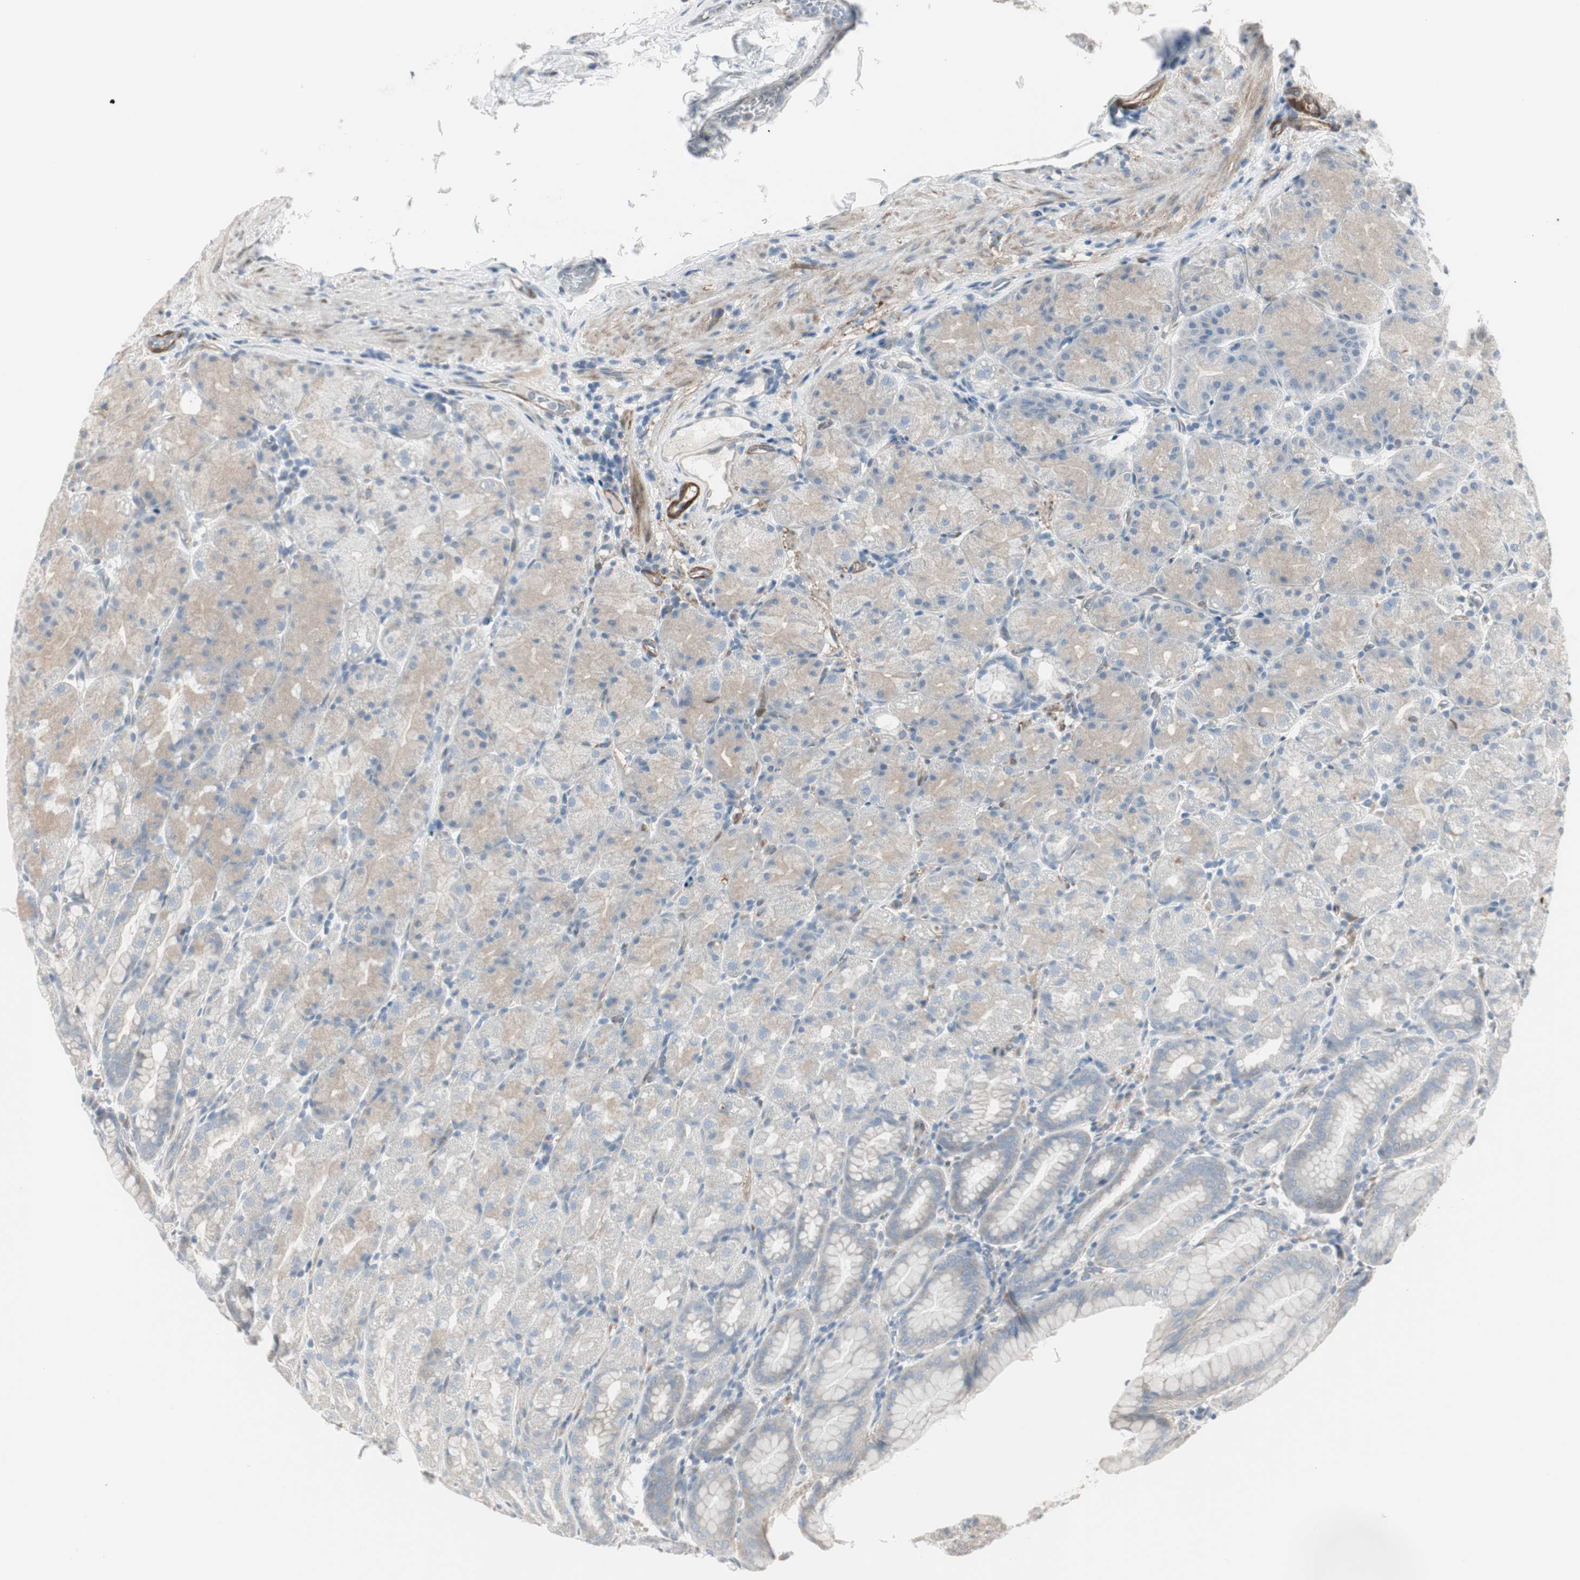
{"staining": {"intensity": "weak", "quantity": "<25%", "location": "cytoplasmic/membranous"}, "tissue": "stomach", "cell_type": "Glandular cells", "image_type": "normal", "snomed": [{"axis": "morphology", "description": "Normal tissue, NOS"}, {"axis": "topography", "description": "Stomach, upper"}], "caption": "Image shows no significant protein positivity in glandular cells of benign stomach. (Brightfield microscopy of DAB IHC at high magnification).", "gene": "DMPK", "patient": {"sex": "male", "age": 68}}